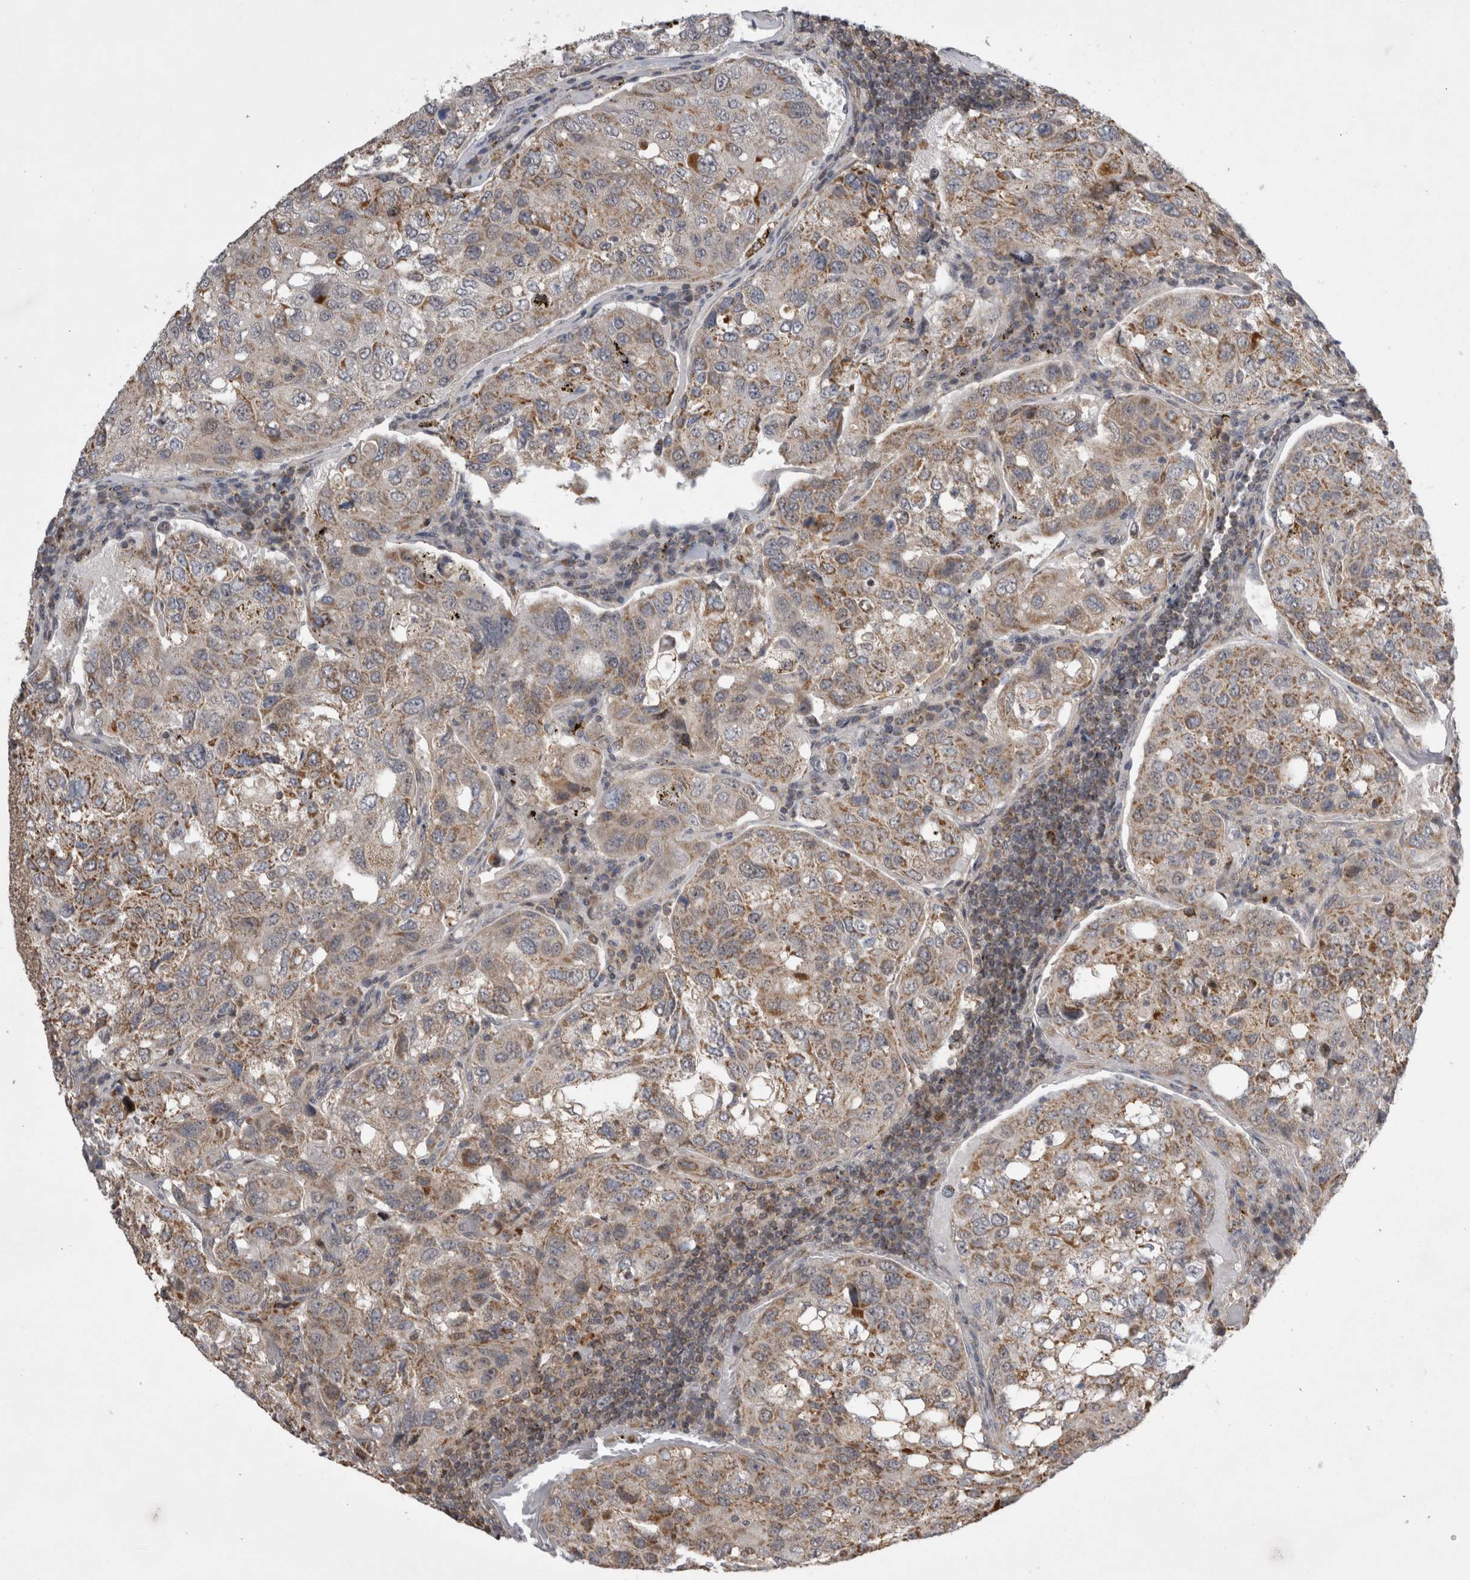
{"staining": {"intensity": "weak", "quantity": ">75%", "location": "cytoplasmic/membranous"}, "tissue": "urothelial cancer", "cell_type": "Tumor cells", "image_type": "cancer", "snomed": [{"axis": "morphology", "description": "Urothelial carcinoma, High grade"}, {"axis": "topography", "description": "Lymph node"}, {"axis": "topography", "description": "Urinary bladder"}], "caption": "Tumor cells exhibit low levels of weak cytoplasmic/membranous positivity in approximately >75% of cells in urothelial cancer. (brown staining indicates protein expression, while blue staining denotes nuclei).", "gene": "KCNIP1", "patient": {"sex": "male", "age": 51}}